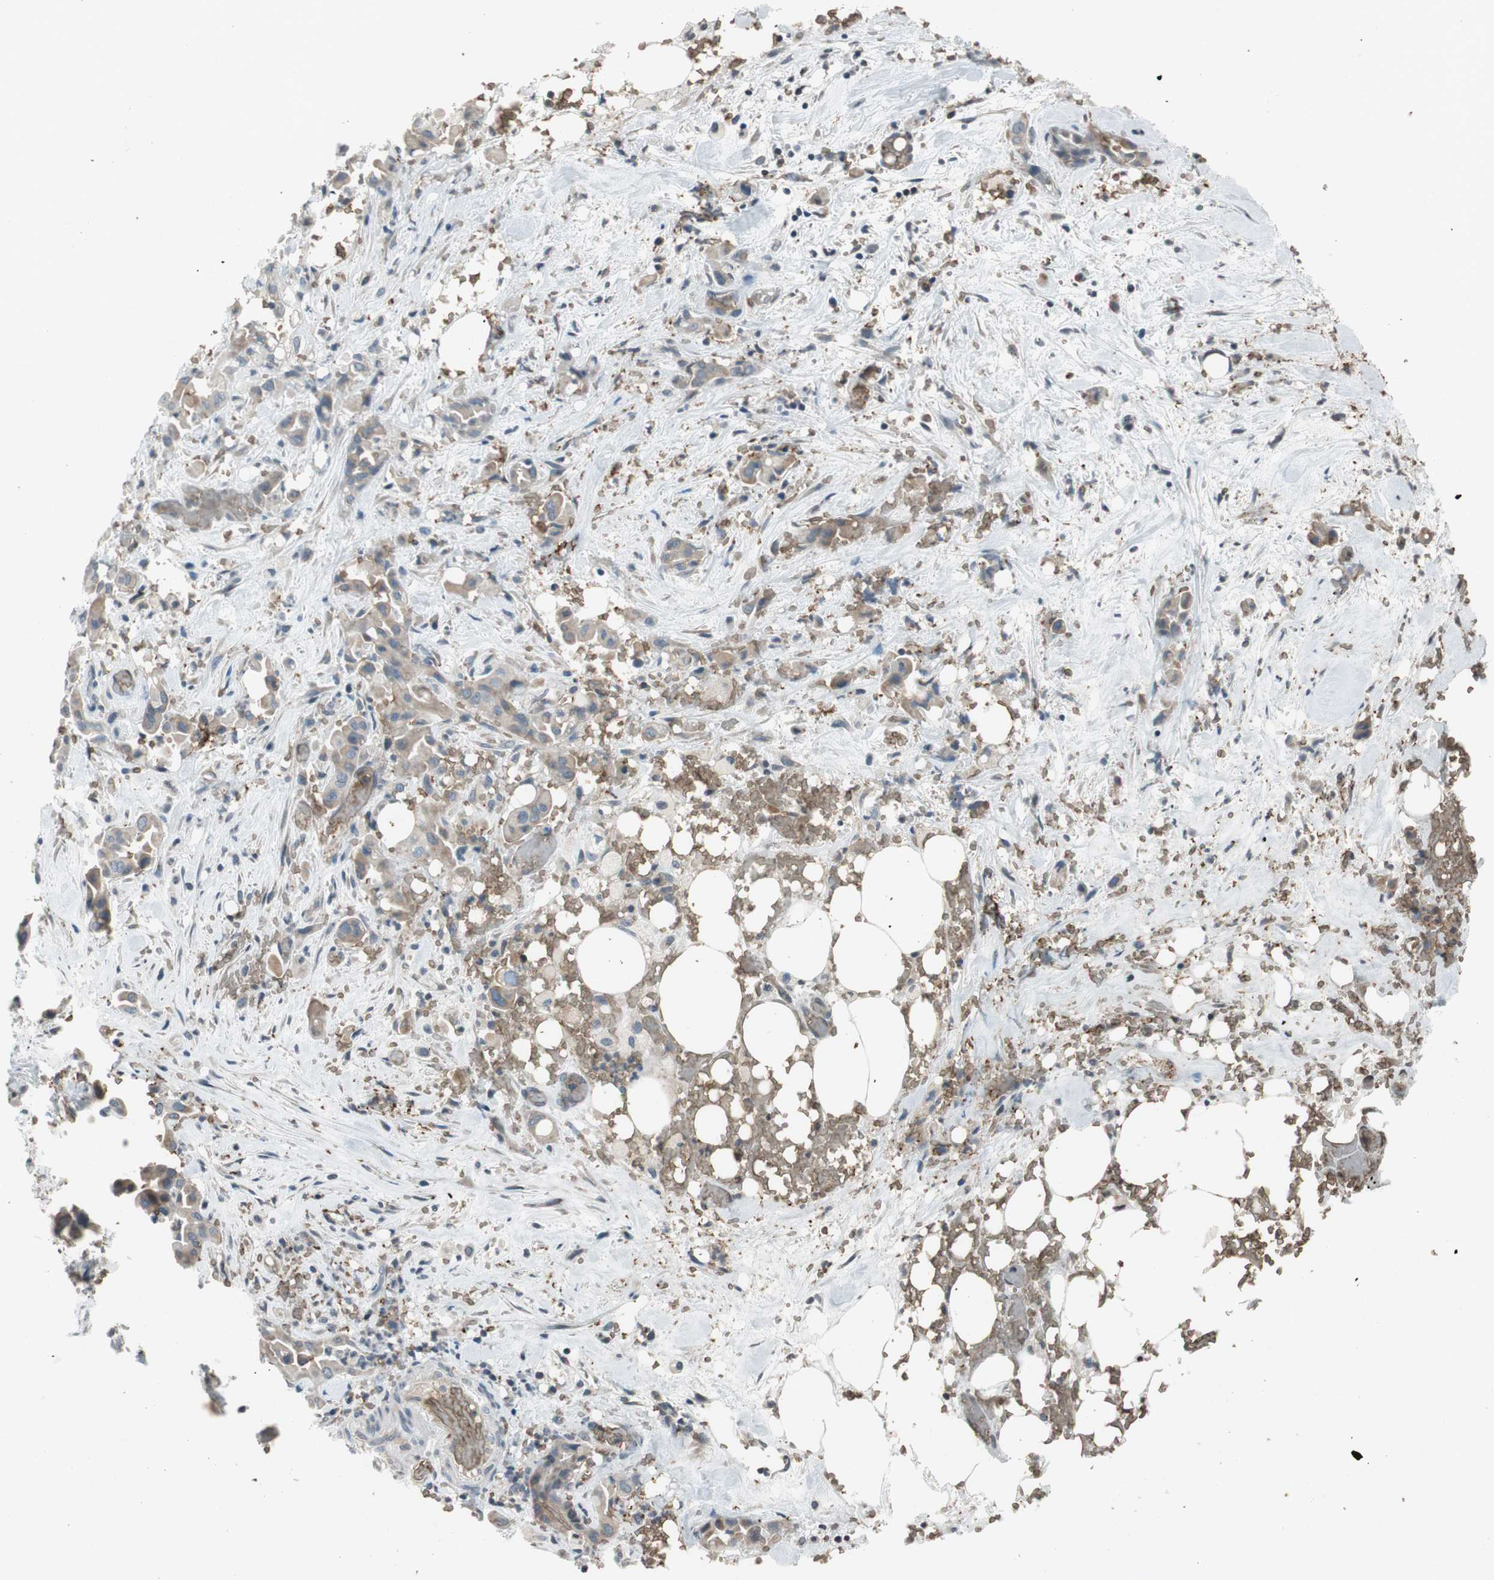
{"staining": {"intensity": "weak", "quantity": "25%-75%", "location": "cytoplasmic/membranous"}, "tissue": "liver cancer", "cell_type": "Tumor cells", "image_type": "cancer", "snomed": [{"axis": "morphology", "description": "Cholangiocarcinoma"}, {"axis": "topography", "description": "Liver"}], "caption": "Protein analysis of liver cholangiocarcinoma tissue displays weak cytoplasmic/membranous expression in about 25%-75% of tumor cells.", "gene": "GYPC", "patient": {"sex": "female", "age": 68}}